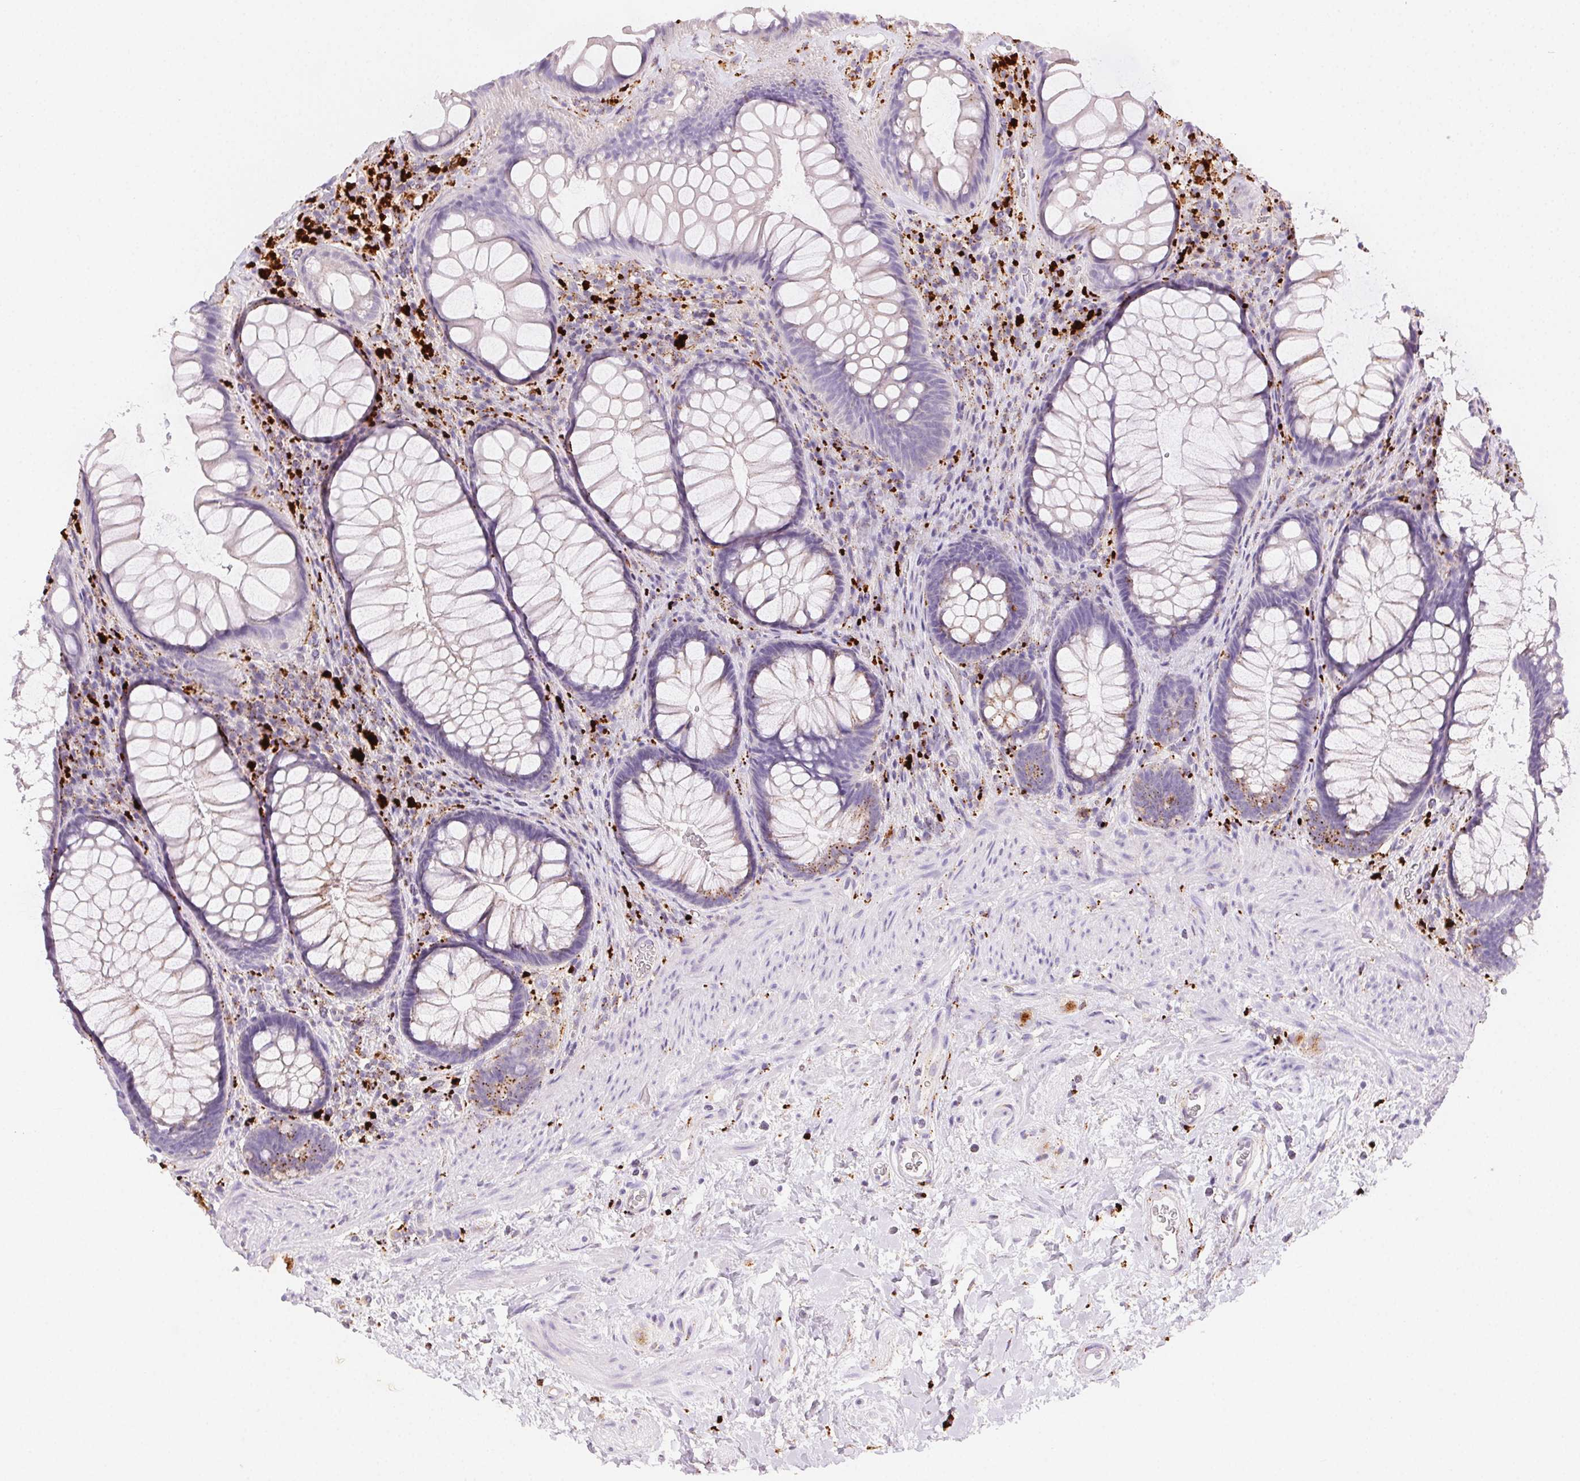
{"staining": {"intensity": "negative", "quantity": "none", "location": "none"}, "tissue": "rectum", "cell_type": "Glandular cells", "image_type": "normal", "snomed": [{"axis": "morphology", "description": "Normal tissue, NOS"}, {"axis": "topography", "description": "Smooth muscle"}, {"axis": "topography", "description": "Rectum"}], "caption": "Immunohistochemistry (IHC) histopathology image of benign rectum: human rectum stained with DAB demonstrates no significant protein staining in glandular cells.", "gene": "SCPEP1", "patient": {"sex": "male", "age": 53}}